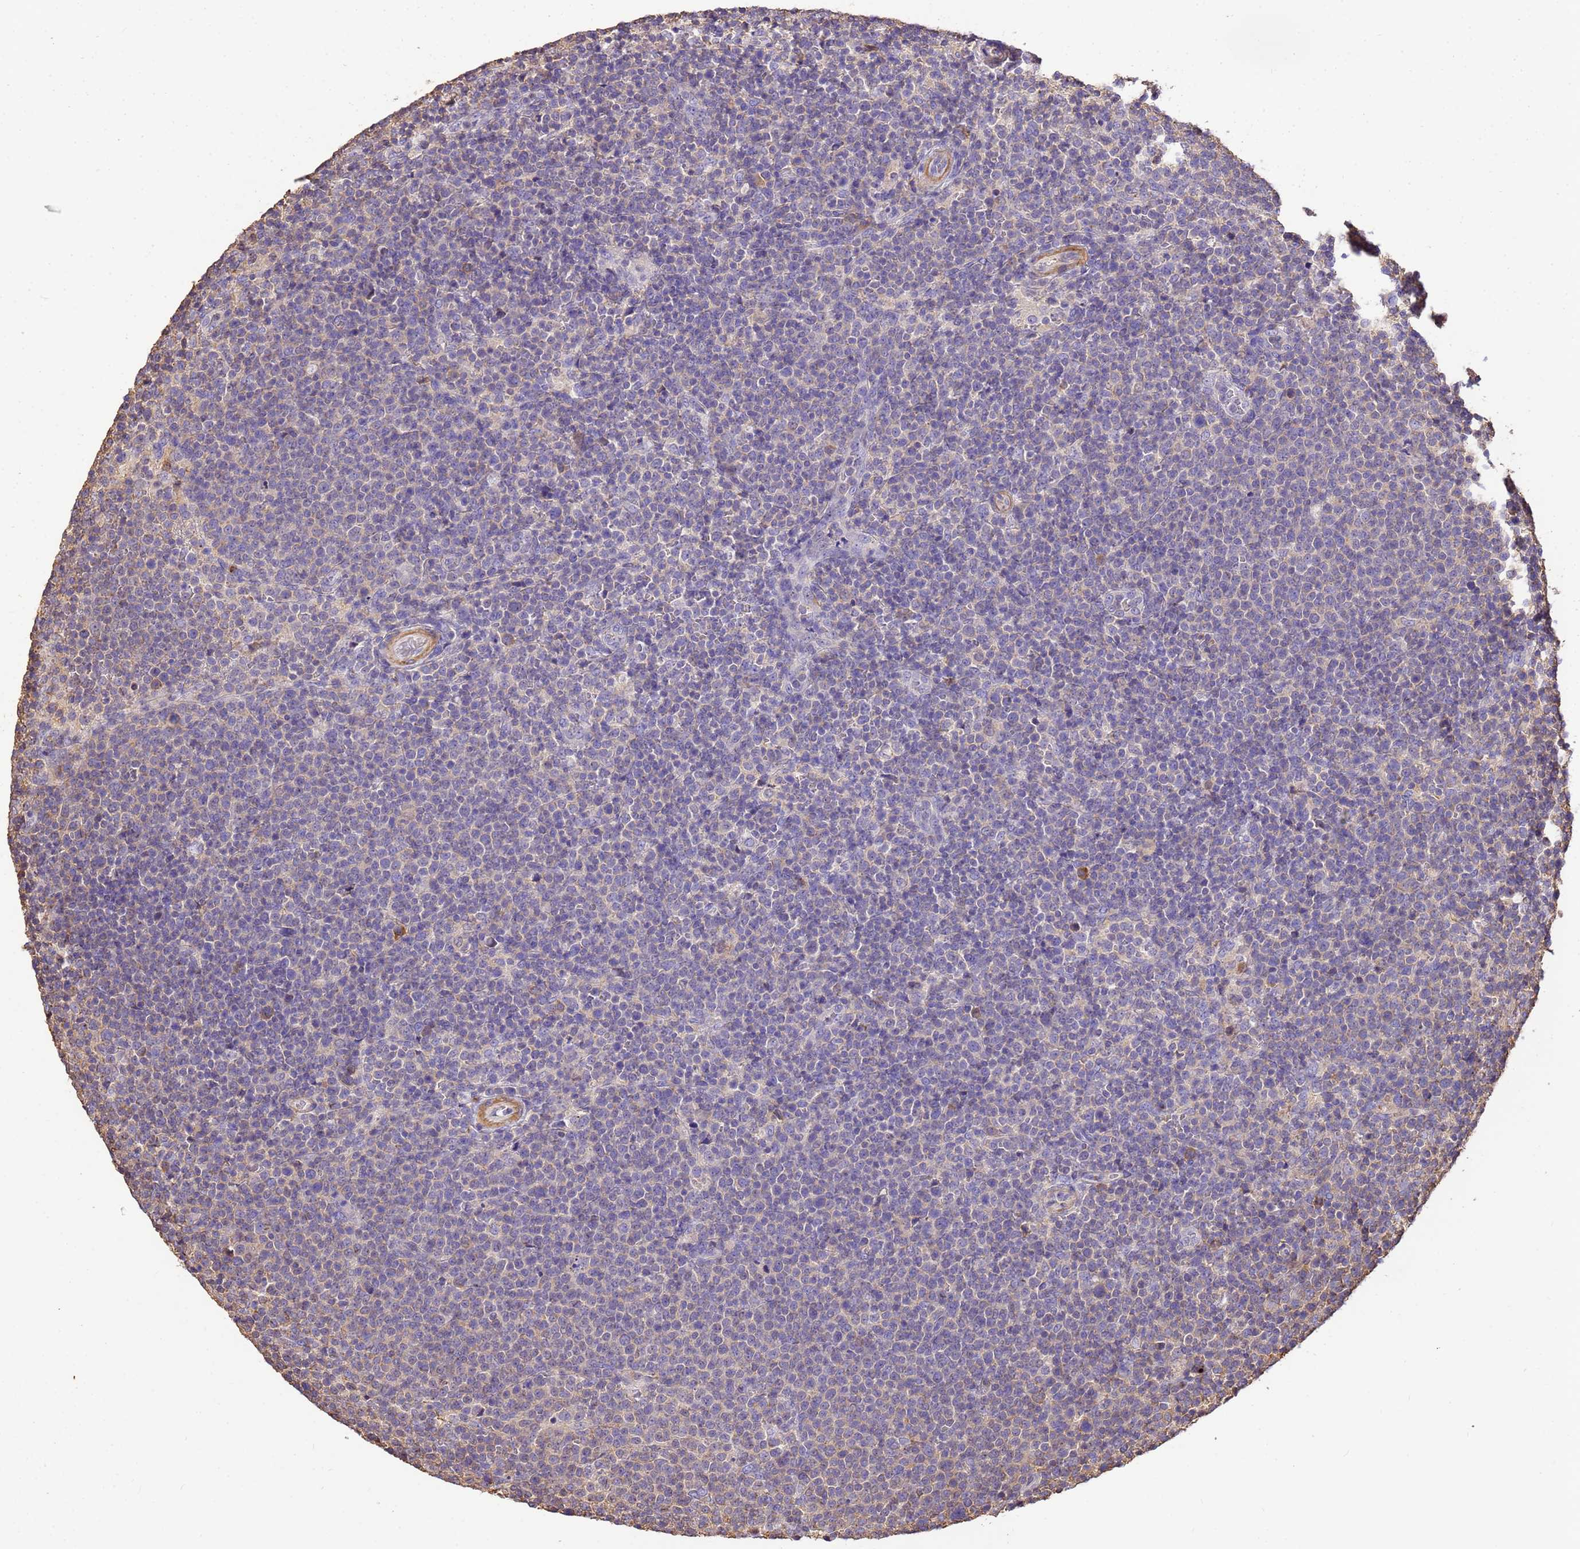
{"staining": {"intensity": "negative", "quantity": "none", "location": "none"}, "tissue": "lymphoma", "cell_type": "Tumor cells", "image_type": "cancer", "snomed": [{"axis": "morphology", "description": "Malignant lymphoma, non-Hodgkin's type, High grade"}, {"axis": "topography", "description": "Lymph node"}], "caption": "High magnification brightfield microscopy of high-grade malignant lymphoma, non-Hodgkin's type stained with DAB (brown) and counterstained with hematoxylin (blue): tumor cells show no significant positivity. Brightfield microscopy of IHC stained with DAB (3,3'-diaminobenzidine) (brown) and hematoxylin (blue), captured at high magnification.", "gene": "WDR64", "patient": {"sex": "male", "age": 61}}